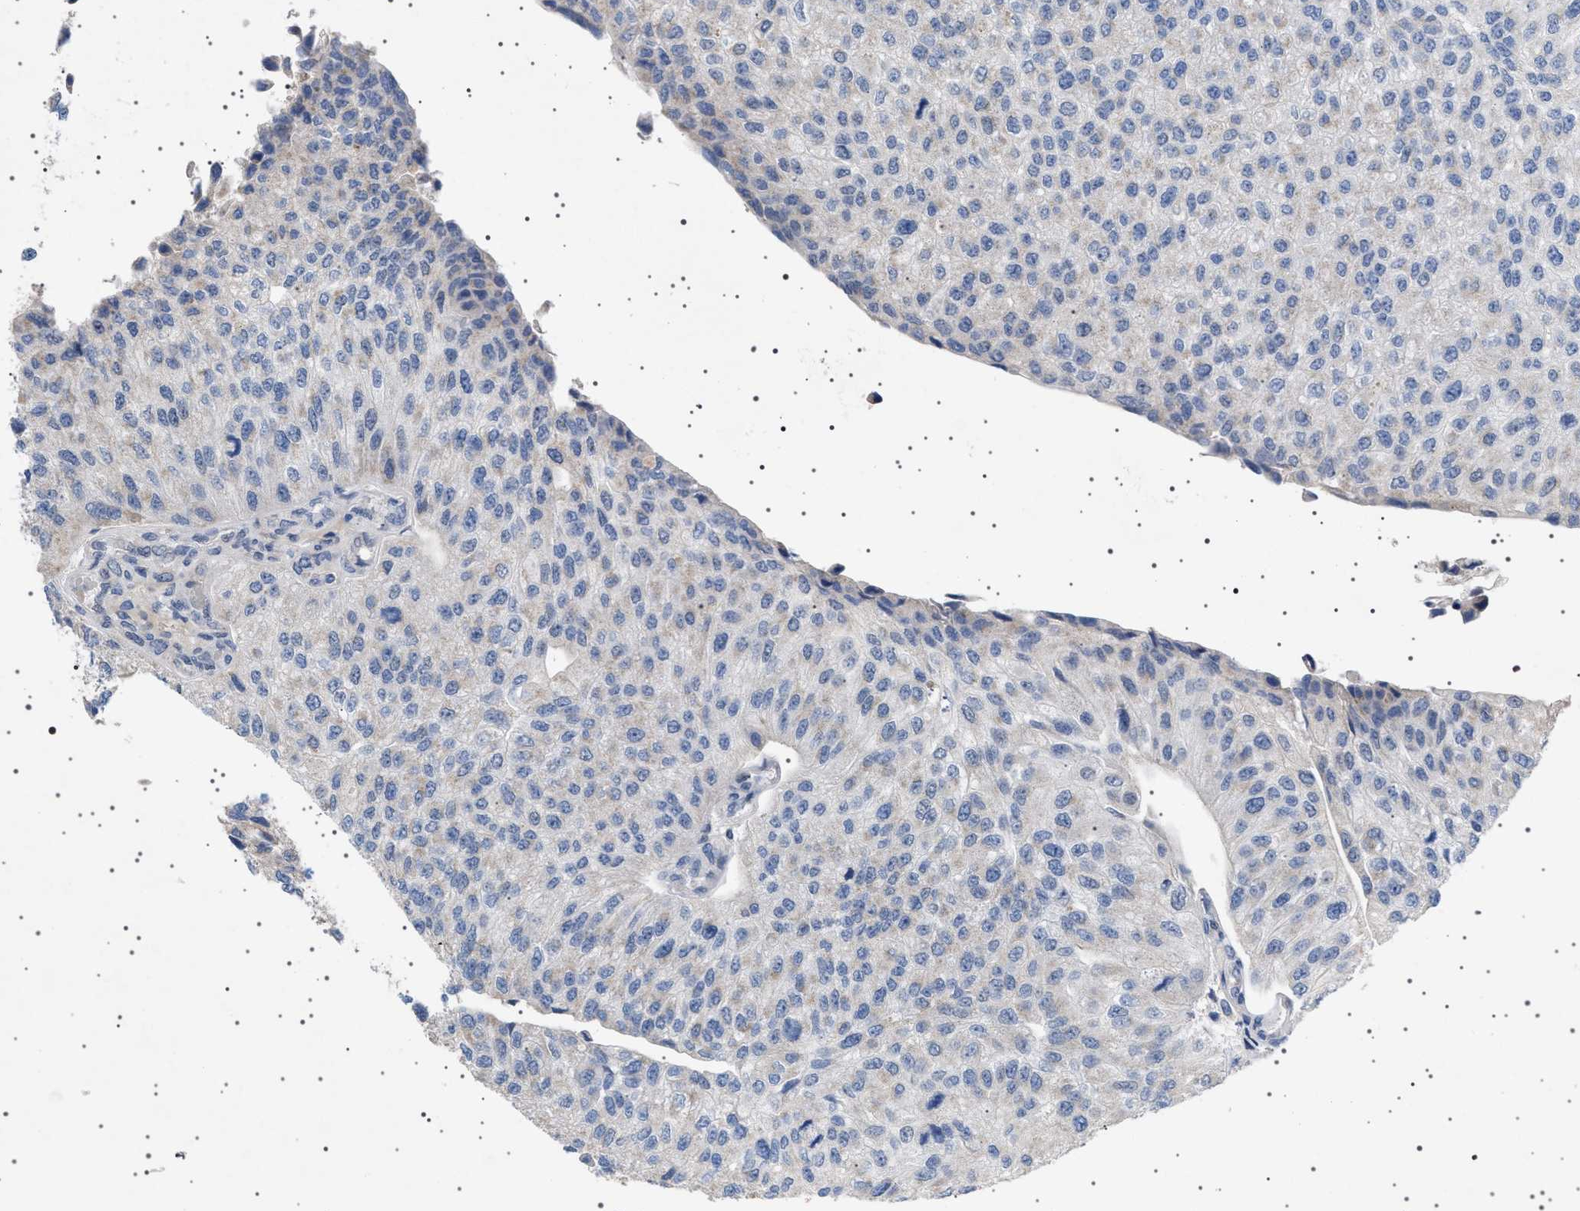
{"staining": {"intensity": "weak", "quantity": "<25%", "location": "cytoplasmic/membranous"}, "tissue": "urothelial cancer", "cell_type": "Tumor cells", "image_type": "cancer", "snomed": [{"axis": "morphology", "description": "Urothelial carcinoma, High grade"}, {"axis": "topography", "description": "Kidney"}, {"axis": "topography", "description": "Urinary bladder"}], "caption": "The image shows no staining of tumor cells in urothelial cancer. (DAB (3,3'-diaminobenzidine) IHC with hematoxylin counter stain).", "gene": "HTR1A", "patient": {"sex": "male", "age": 77}}